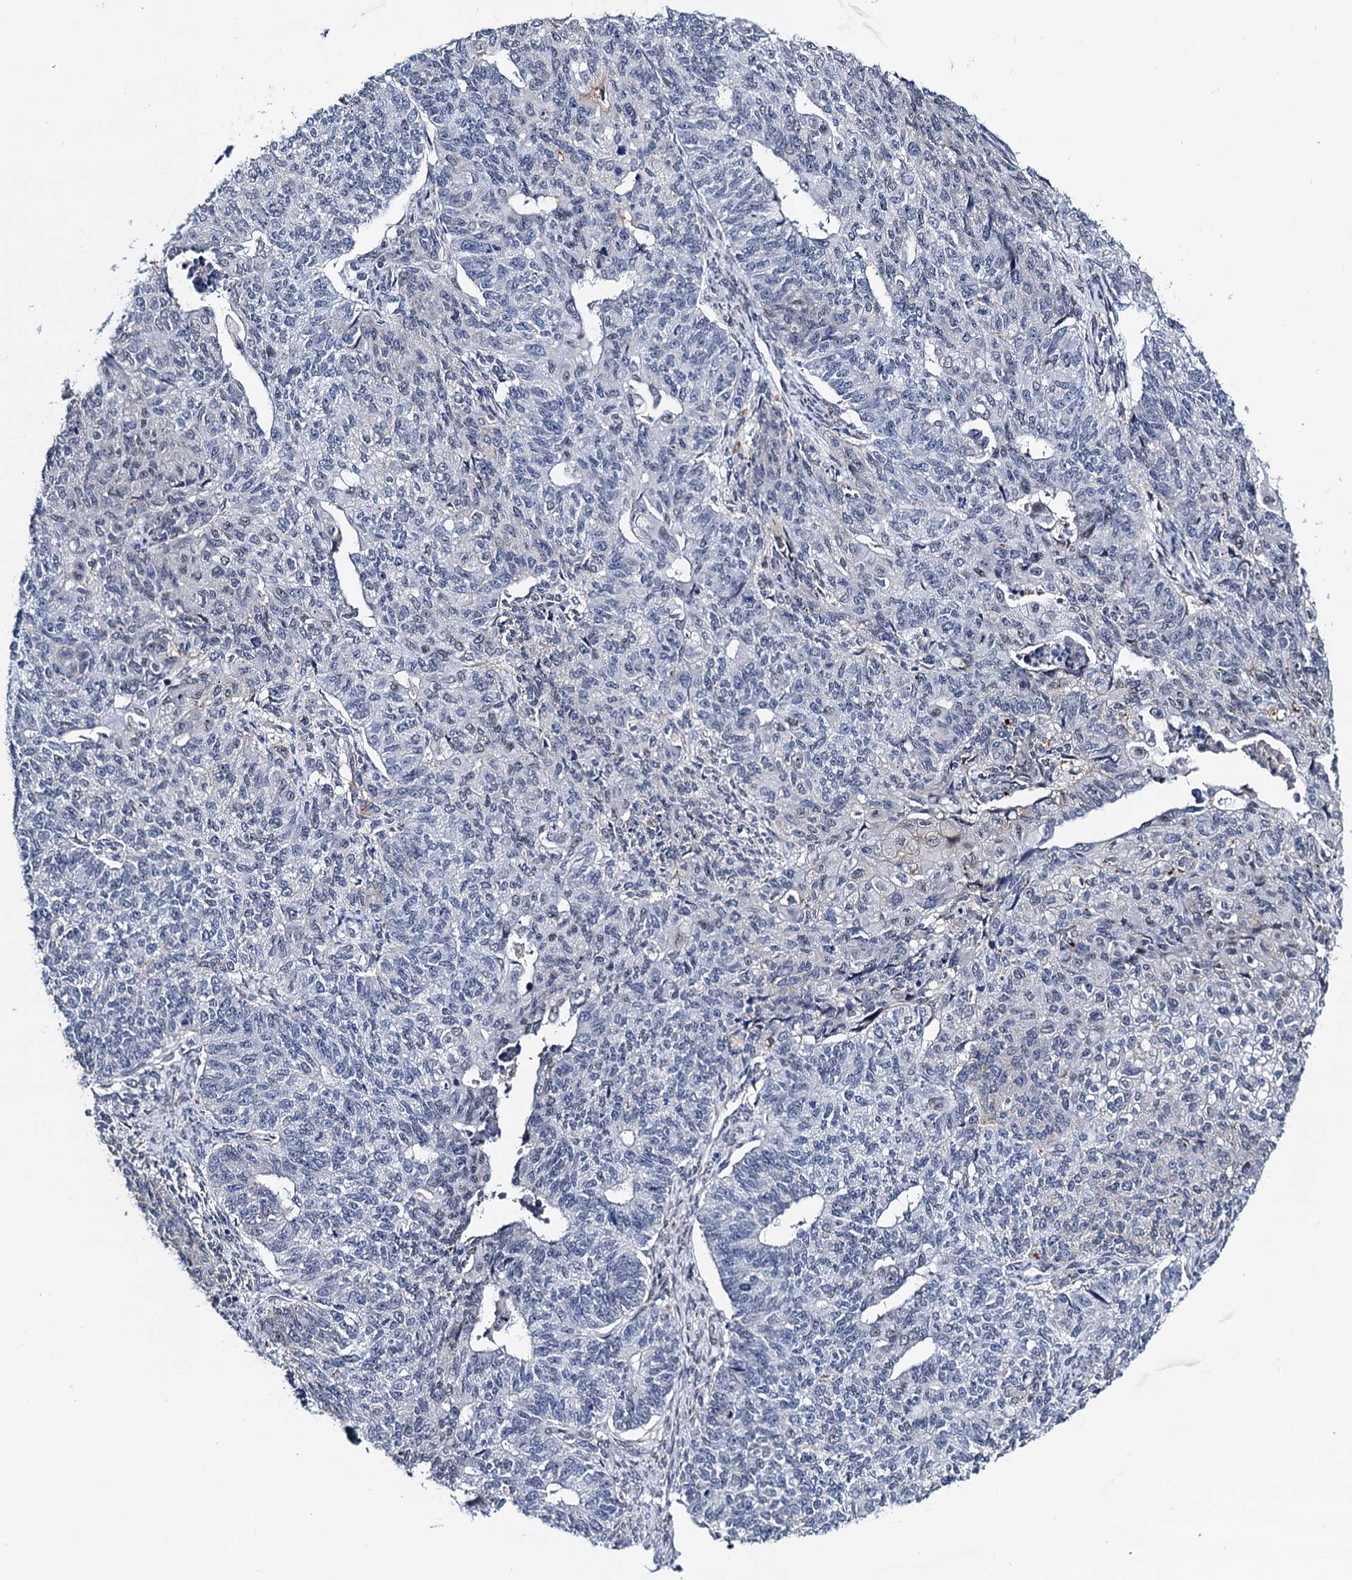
{"staining": {"intensity": "negative", "quantity": "none", "location": "none"}, "tissue": "endometrial cancer", "cell_type": "Tumor cells", "image_type": "cancer", "snomed": [{"axis": "morphology", "description": "Adenocarcinoma, NOS"}, {"axis": "topography", "description": "Endometrium"}], "caption": "The histopathology image demonstrates no significant expression in tumor cells of endometrial cancer.", "gene": "SLC7A10", "patient": {"sex": "female", "age": 32}}